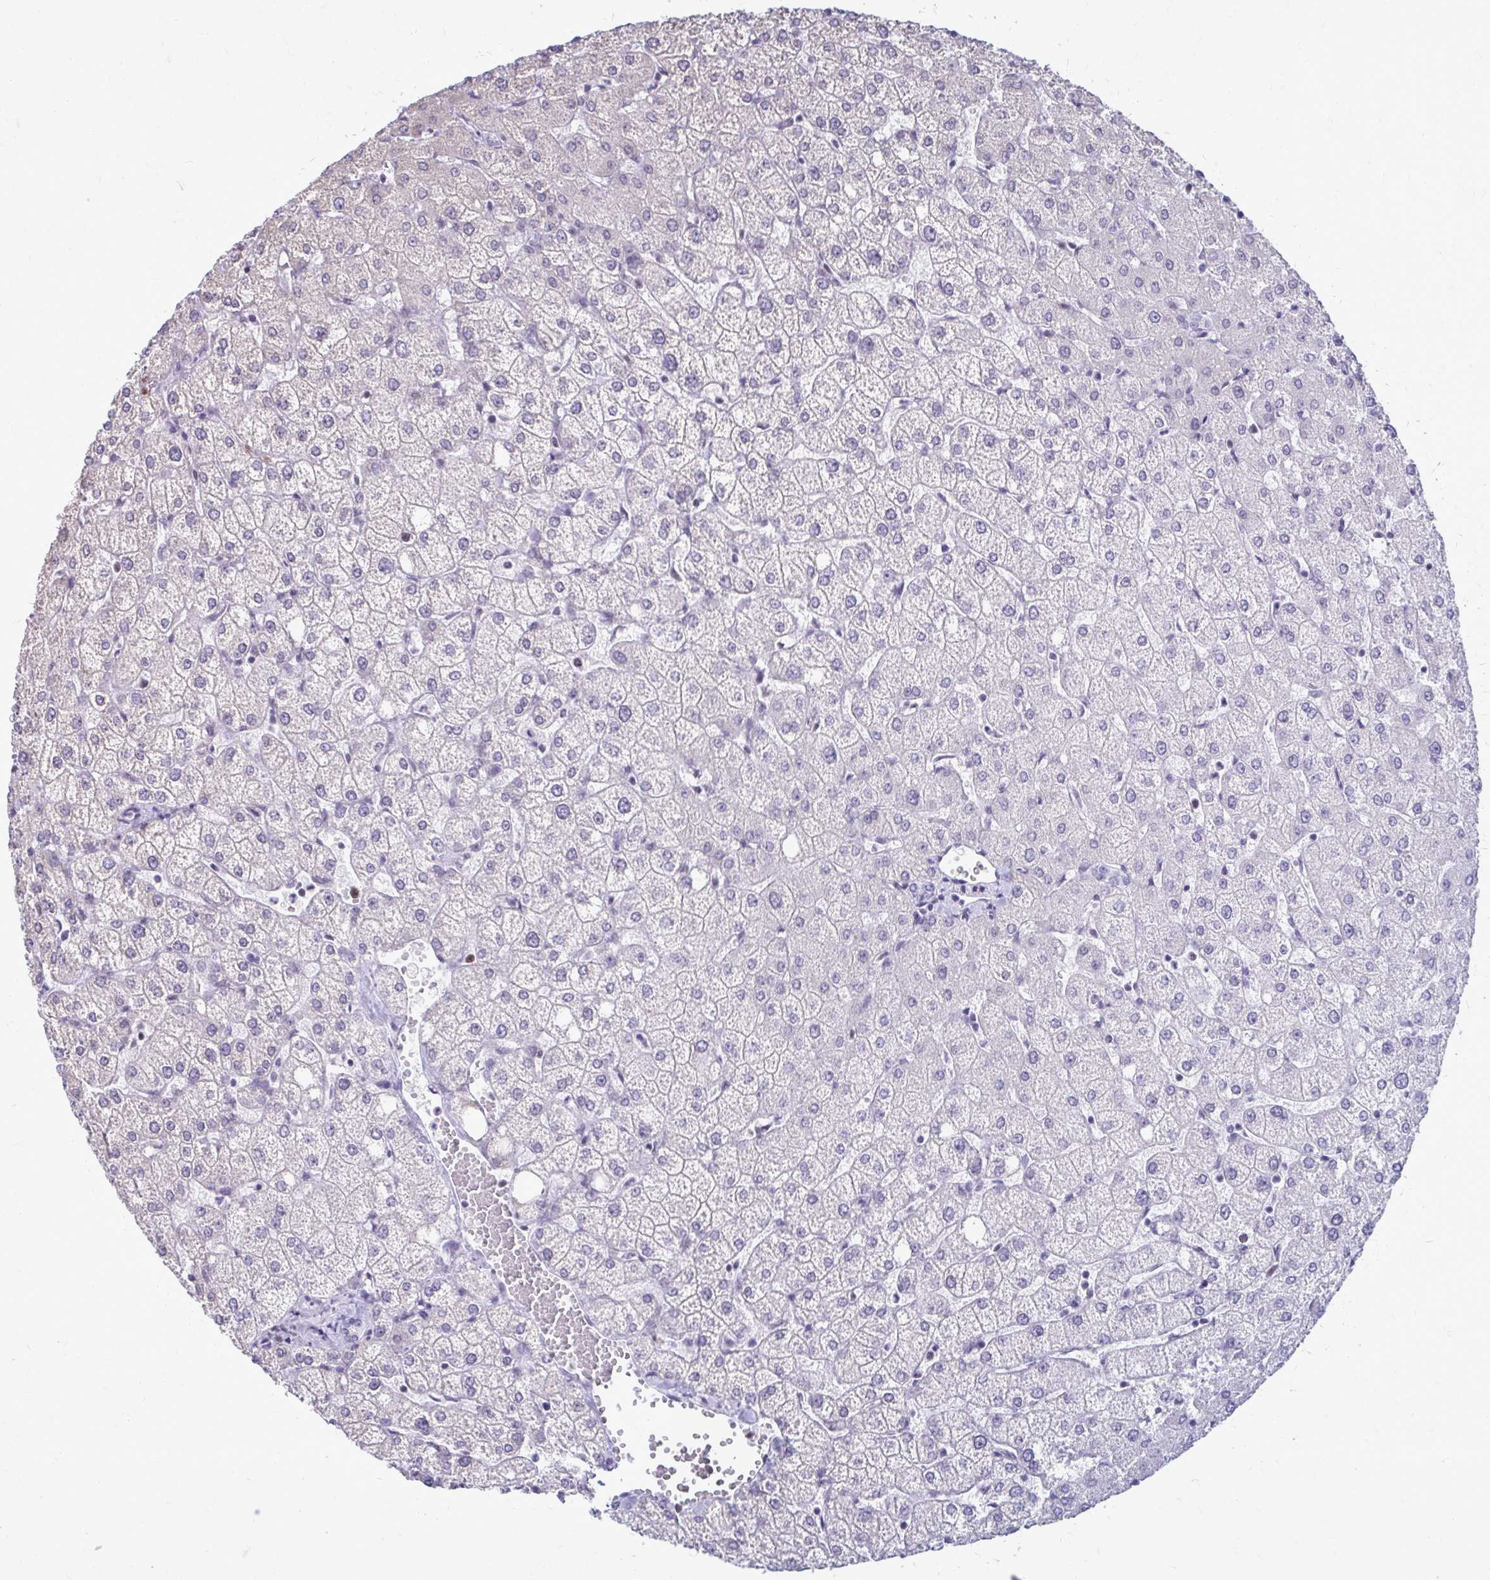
{"staining": {"intensity": "negative", "quantity": "none", "location": "none"}, "tissue": "liver", "cell_type": "Cholangiocytes", "image_type": "normal", "snomed": [{"axis": "morphology", "description": "Normal tissue, NOS"}, {"axis": "topography", "description": "Liver"}], "caption": "High power microscopy micrograph of an IHC micrograph of unremarkable liver, revealing no significant positivity in cholangiocytes. Nuclei are stained in blue.", "gene": "PROSER1", "patient": {"sex": "female", "age": 54}}